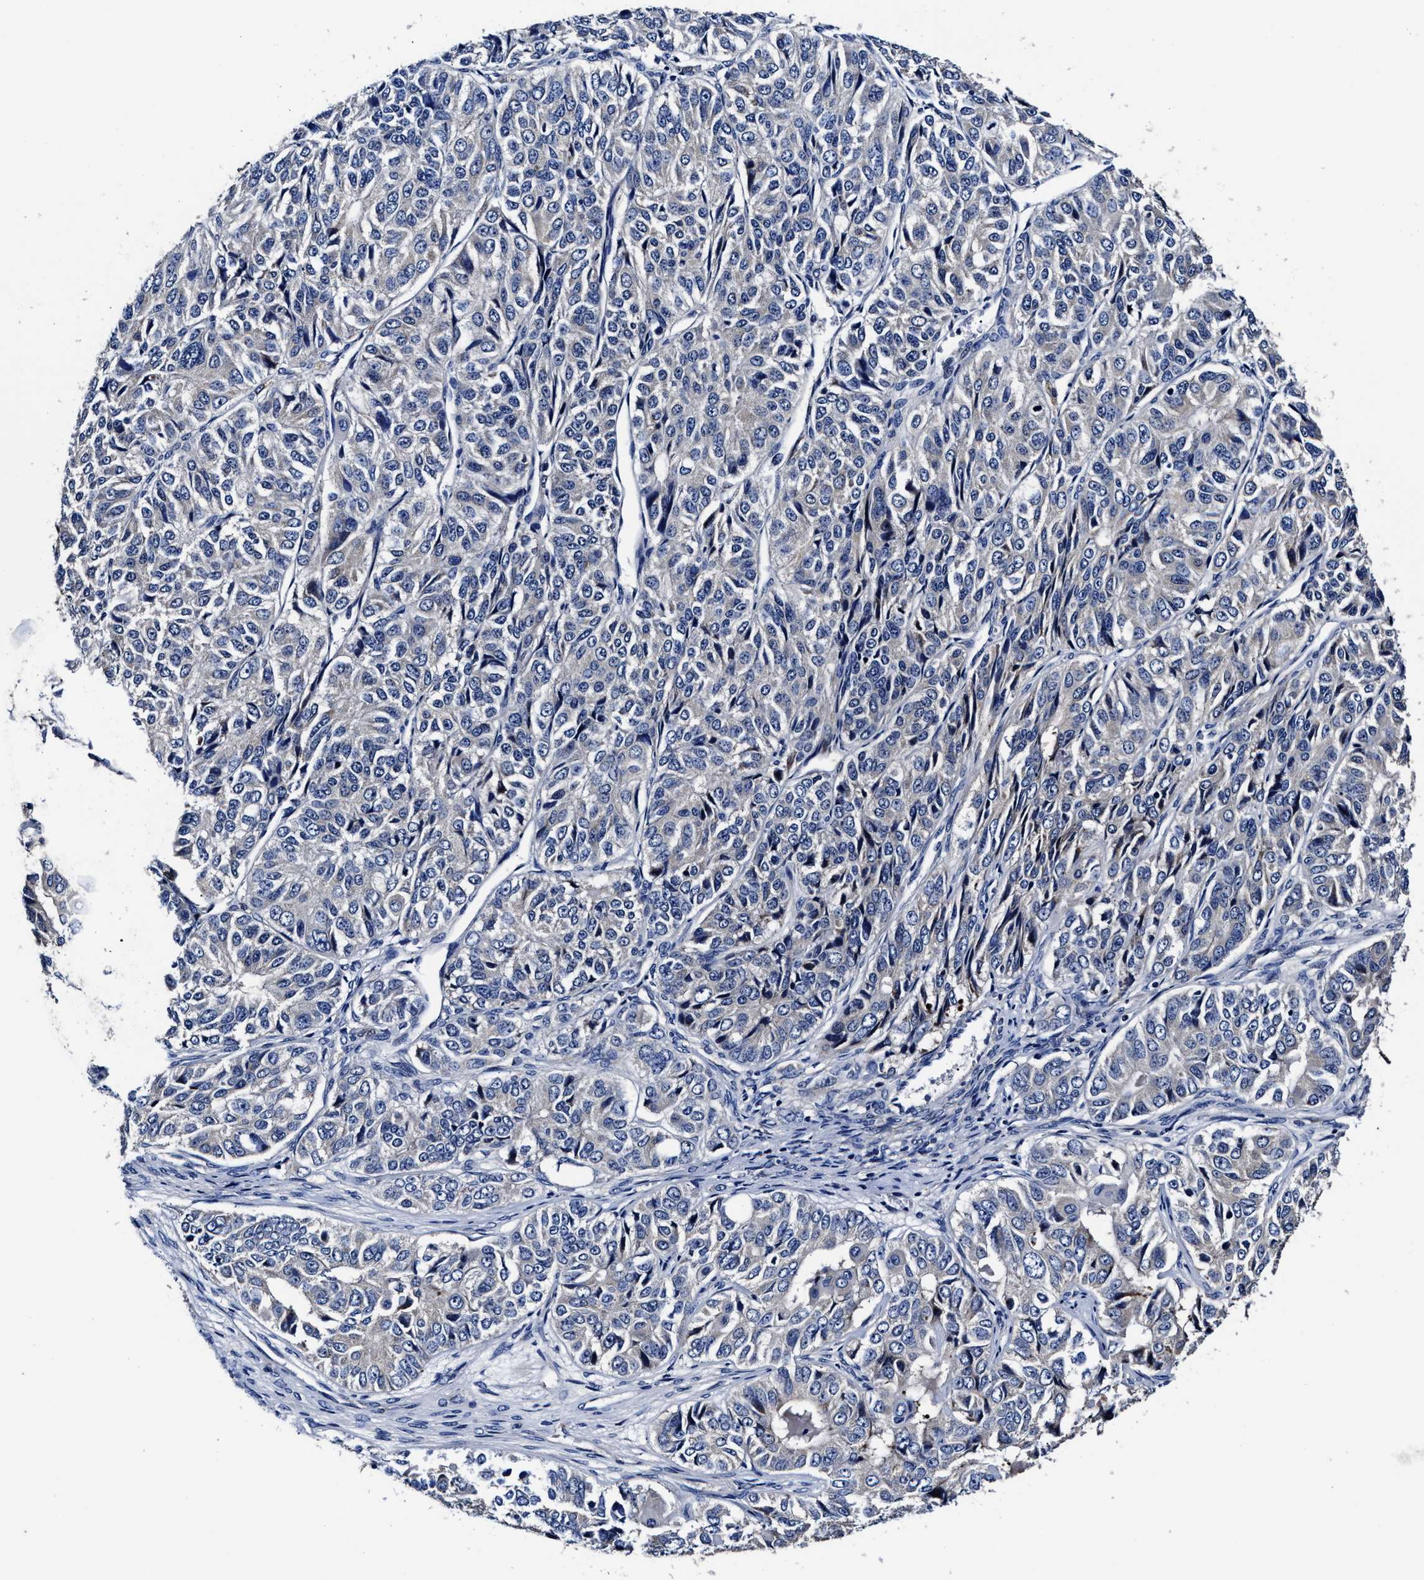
{"staining": {"intensity": "negative", "quantity": "none", "location": "none"}, "tissue": "ovarian cancer", "cell_type": "Tumor cells", "image_type": "cancer", "snomed": [{"axis": "morphology", "description": "Carcinoma, endometroid"}, {"axis": "topography", "description": "Ovary"}], "caption": "The photomicrograph displays no significant expression in tumor cells of ovarian cancer (endometroid carcinoma). (DAB immunohistochemistry (IHC) visualized using brightfield microscopy, high magnification).", "gene": "OLFML2A", "patient": {"sex": "female", "age": 51}}